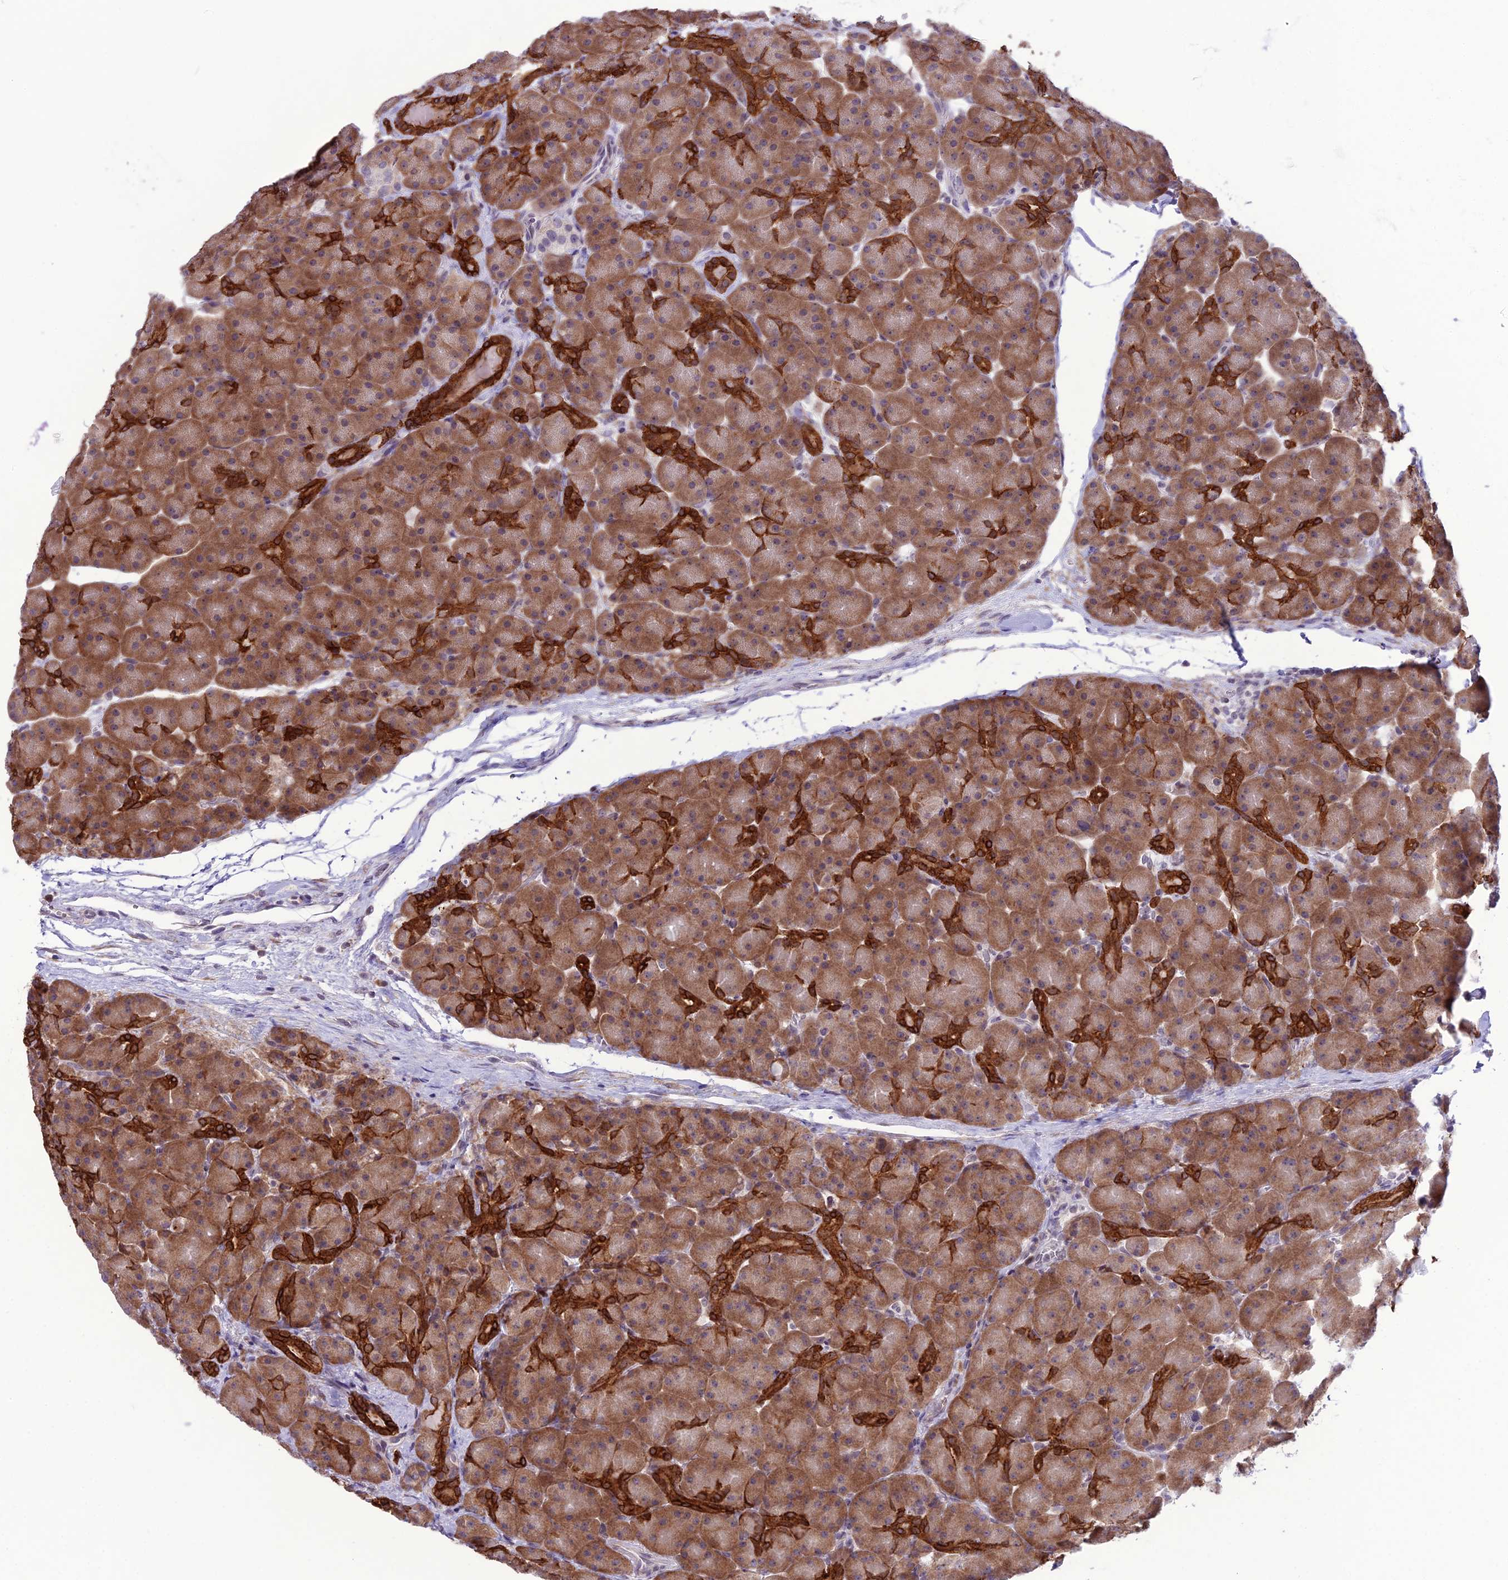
{"staining": {"intensity": "strong", "quantity": ">75%", "location": "cytoplasmic/membranous"}, "tissue": "pancreas", "cell_type": "Exocrine glandular cells", "image_type": "normal", "snomed": [{"axis": "morphology", "description": "Normal tissue, NOS"}, {"axis": "topography", "description": "Pancreas"}], "caption": "A brown stain labels strong cytoplasmic/membranous positivity of a protein in exocrine glandular cells of benign human pancreas. The staining was performed using DAB, with brown indicating positive protein expression. Nuclei are stained blue with hematoxylin.", "gene": "RPS26", "patient": {"sex": "male", "age": 66}}